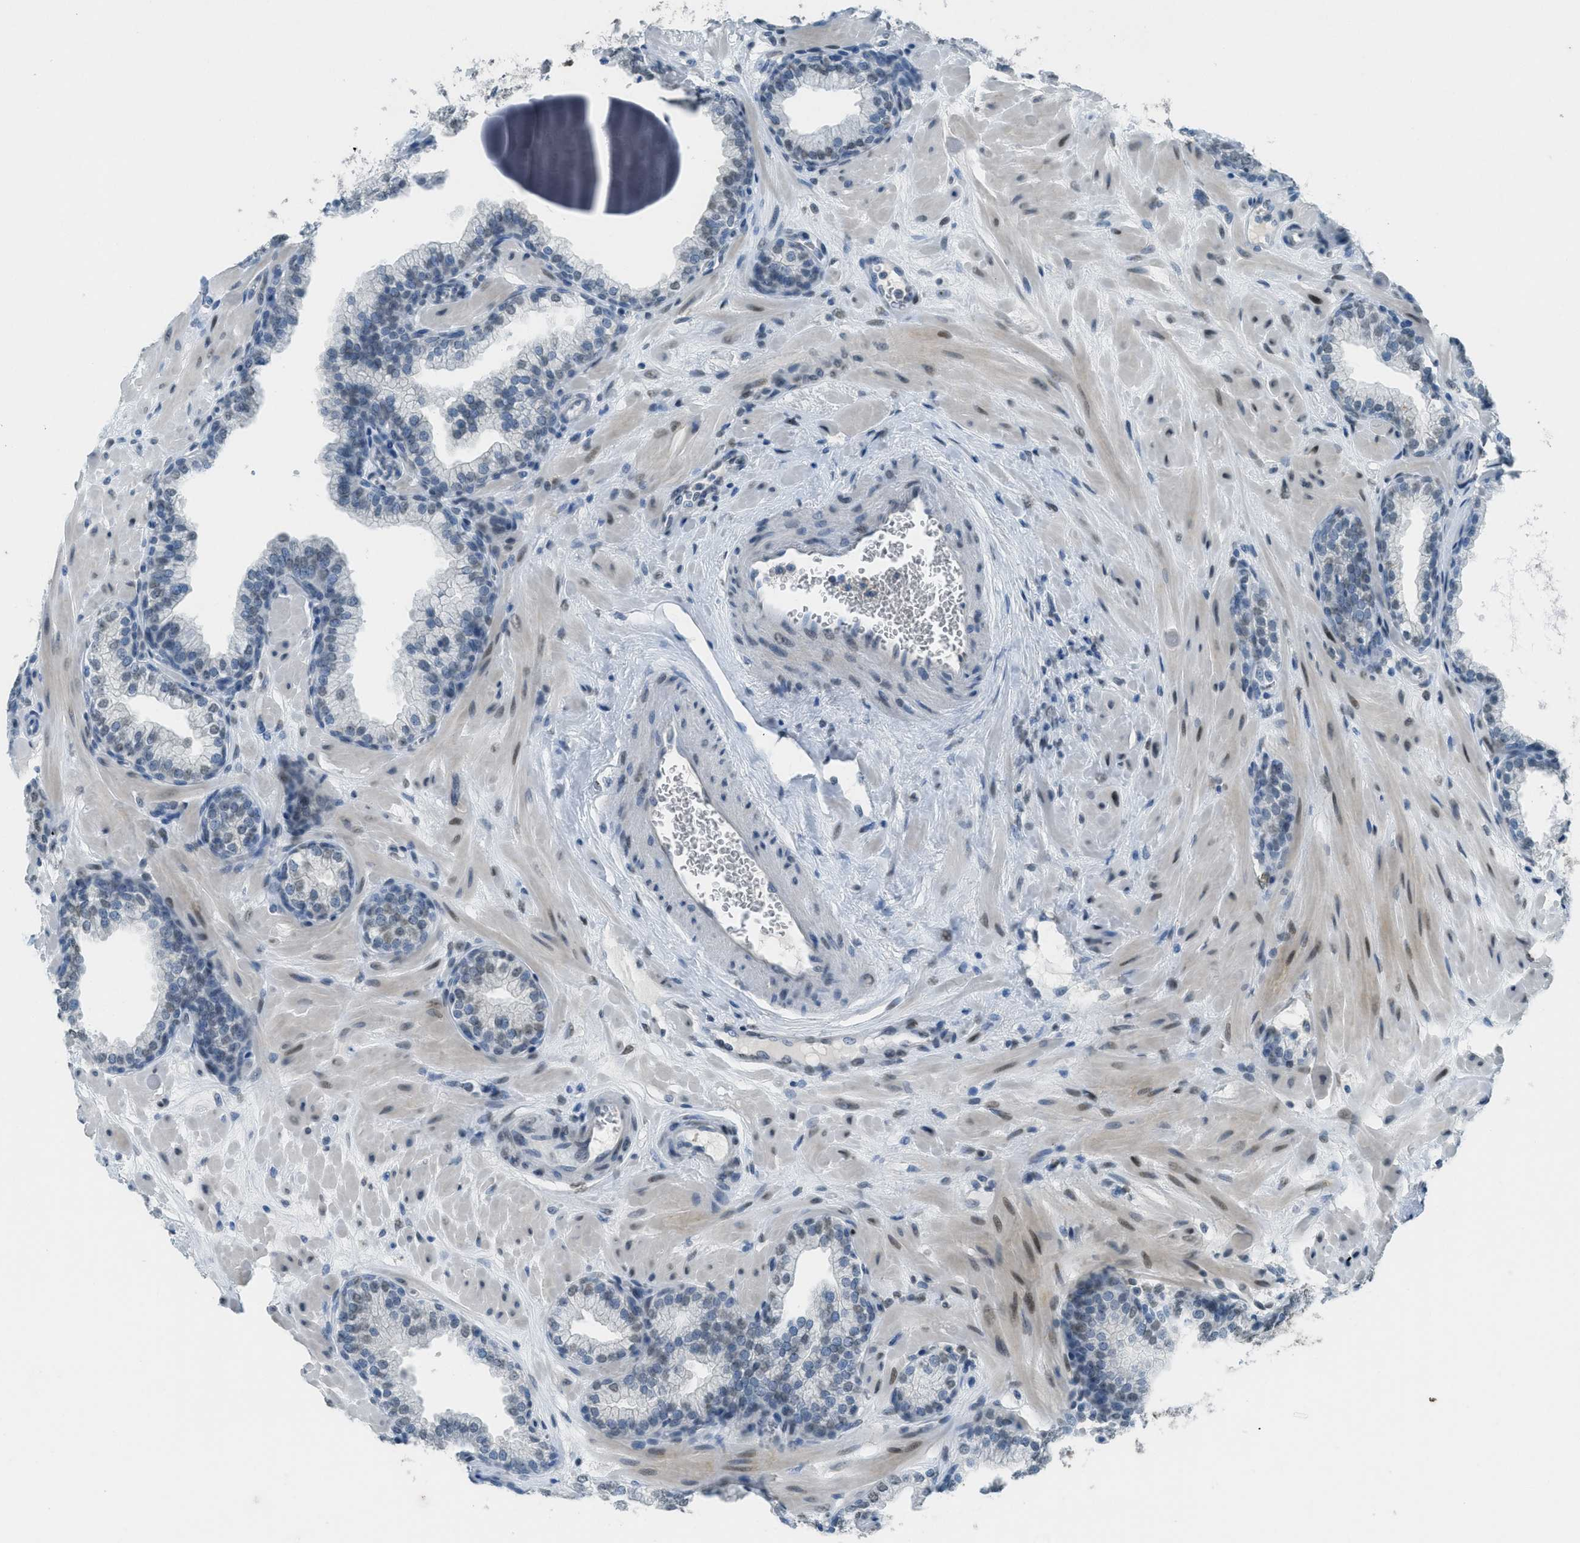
{"staining": {"intensity": "weak", "quantity": "<25%", "location": "nuclear"}, "tissue": "prostate", "cell_type": "Glandular cells", "image_type": "normal", "snomed": [{"axis": "morphology", "description": "Normal tissue, NOS"}, {"axis": "morphology", "description": "Urothelial carcinoma, Low grade"}, {"axis": "topography", "description": "Urinary bladder"}, {"axis": "topography", "description": "Prostate"}], "caption": "Glandular cells are negative for brown protein staining in benign prostate. (DAB IHC, high magnification).", "gene": "TTC13", "patient": {"sex": "male", "age": 60}}